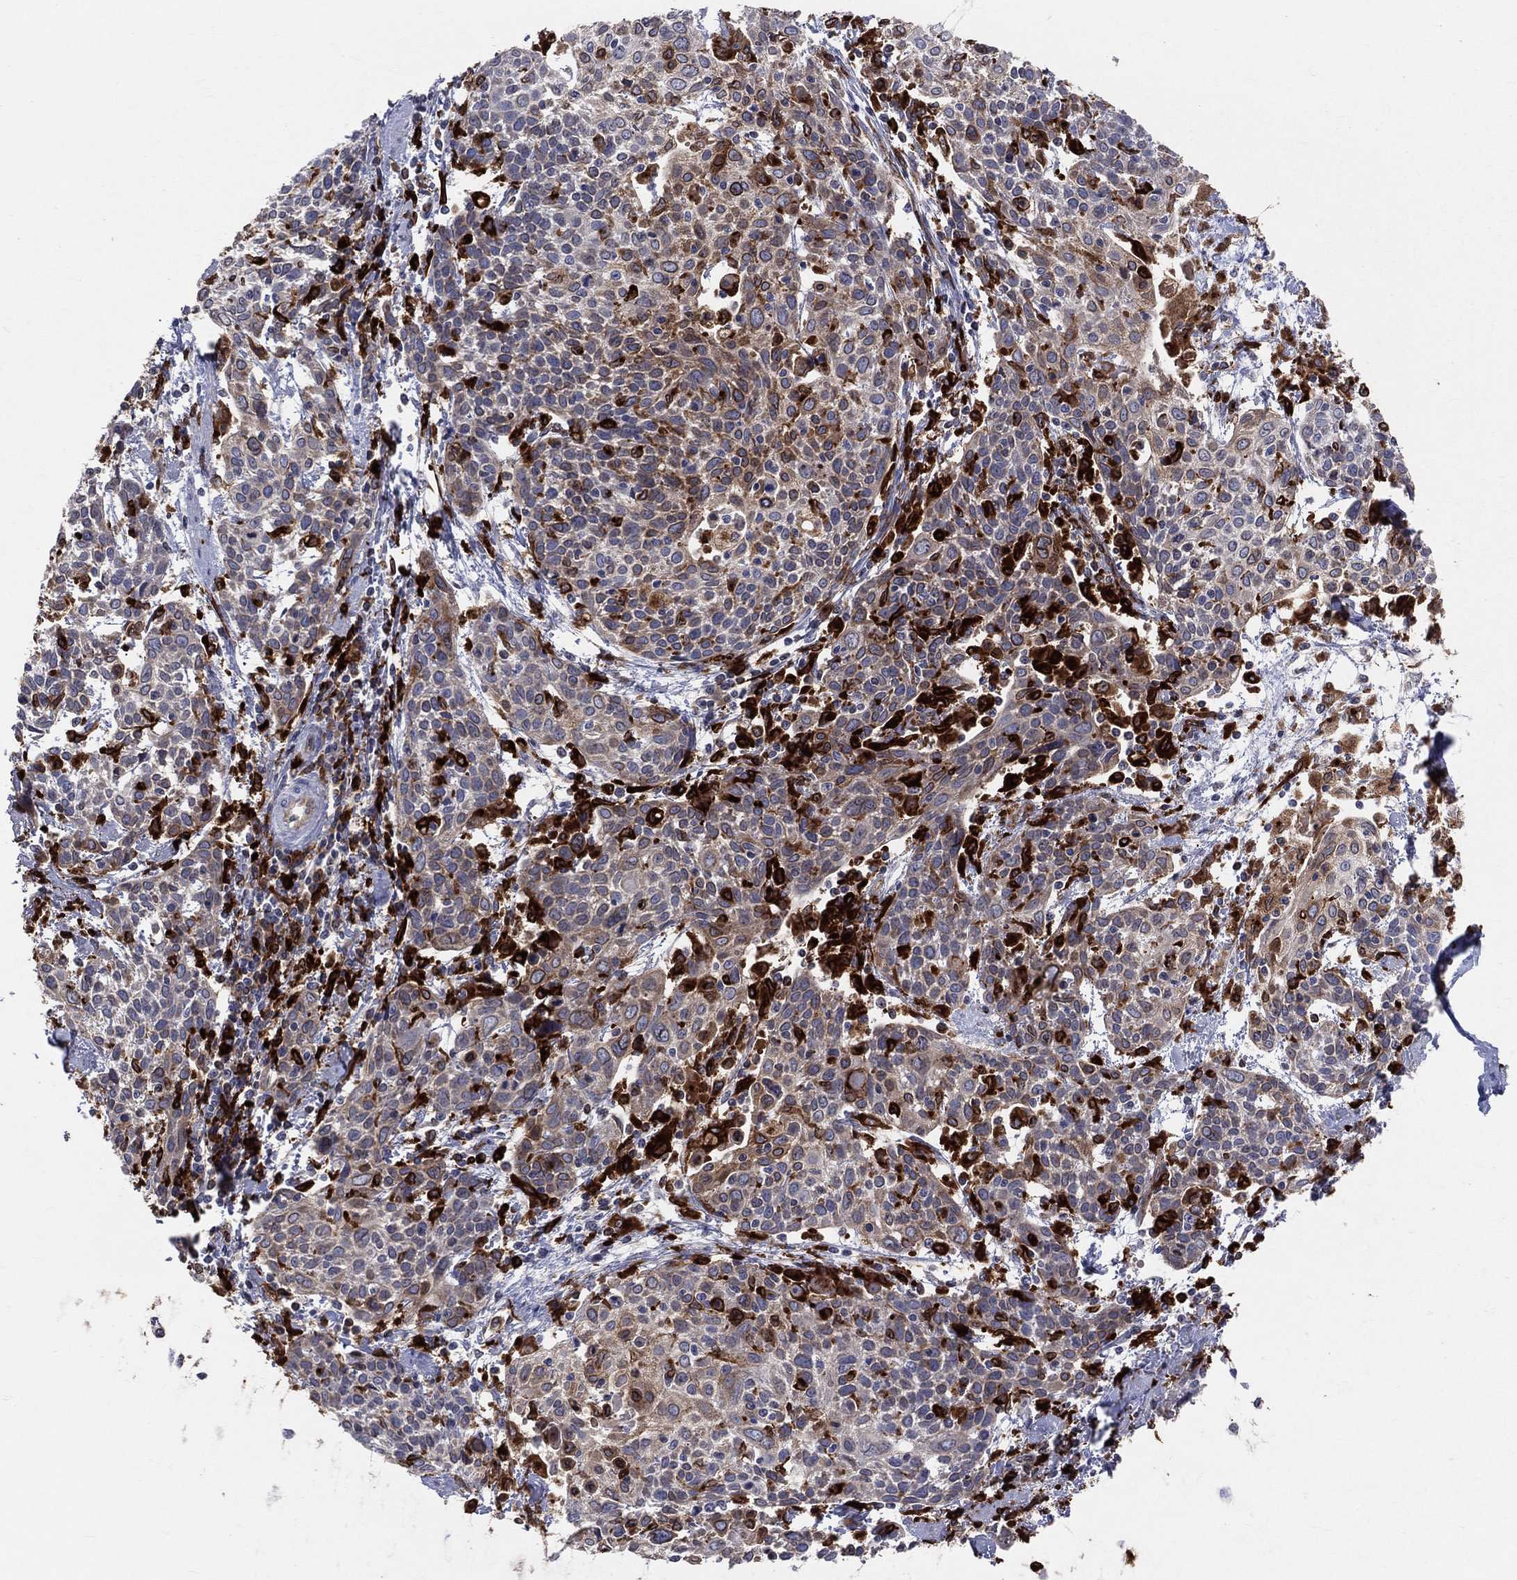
{"staining": {"intensity": "strong", "quantity": "25%-75%", "location": "cytoplasmic/membranous"}, "tissue": "cervical cancer", "cell_type": "Tumor cells", "image_type": "cancer", "snomed": [{"axis": "morphology", "description": "Squamous cell carcinoma, NOS"}, {"axis": "topography", "description": "Cervix"}], "caption": "This is an image of immunohistochemistry staining of cervical cancer (squamous cell carcinoma), which shows strong expression in the cytoplasmic/membranous of tumor cells.", "gene": "CD74", "patient": {"sex": "female", "age": 61}}